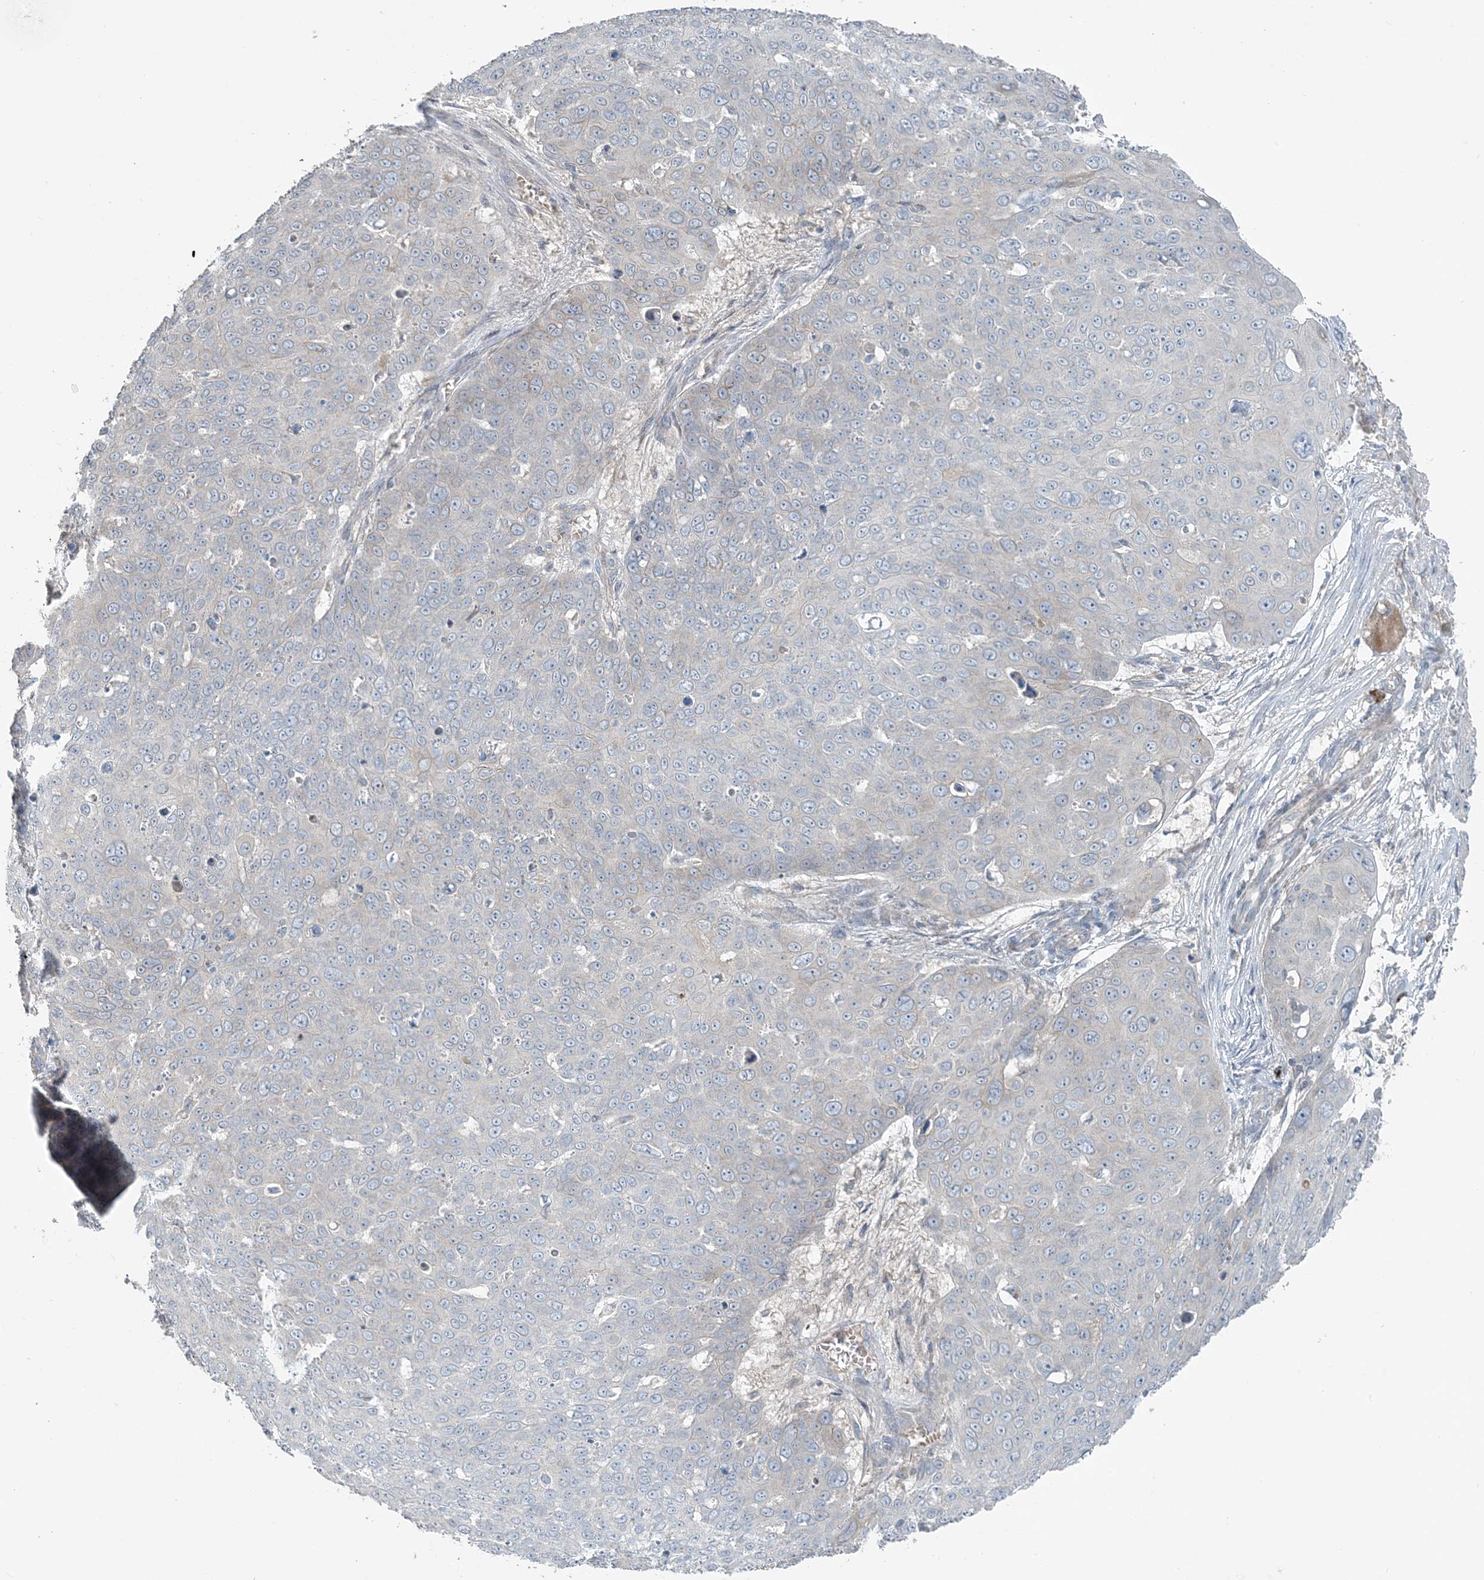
{"staining": {"intensity": "negative", "quantity": "none", "location": "none"}, "tissue": "skin cancer", "cell_type": "Tumor cells", "image_type": "cancer", "snomed": [{"axis": "morphology", "description": "Squamous cell carcinoma, NOS"}, {"axis": "topography", "description": "Skin"}], "caption": "Immunohistochemistry (IHC) micrograph of neoplastic tissue: human skin cancer stained with DAB (3,3'-diaminobenzidine) reveals no significant protein staining in tumor cells.", "gene": "SLC4A10", "patient": {"sex": "male", "age": 71}}